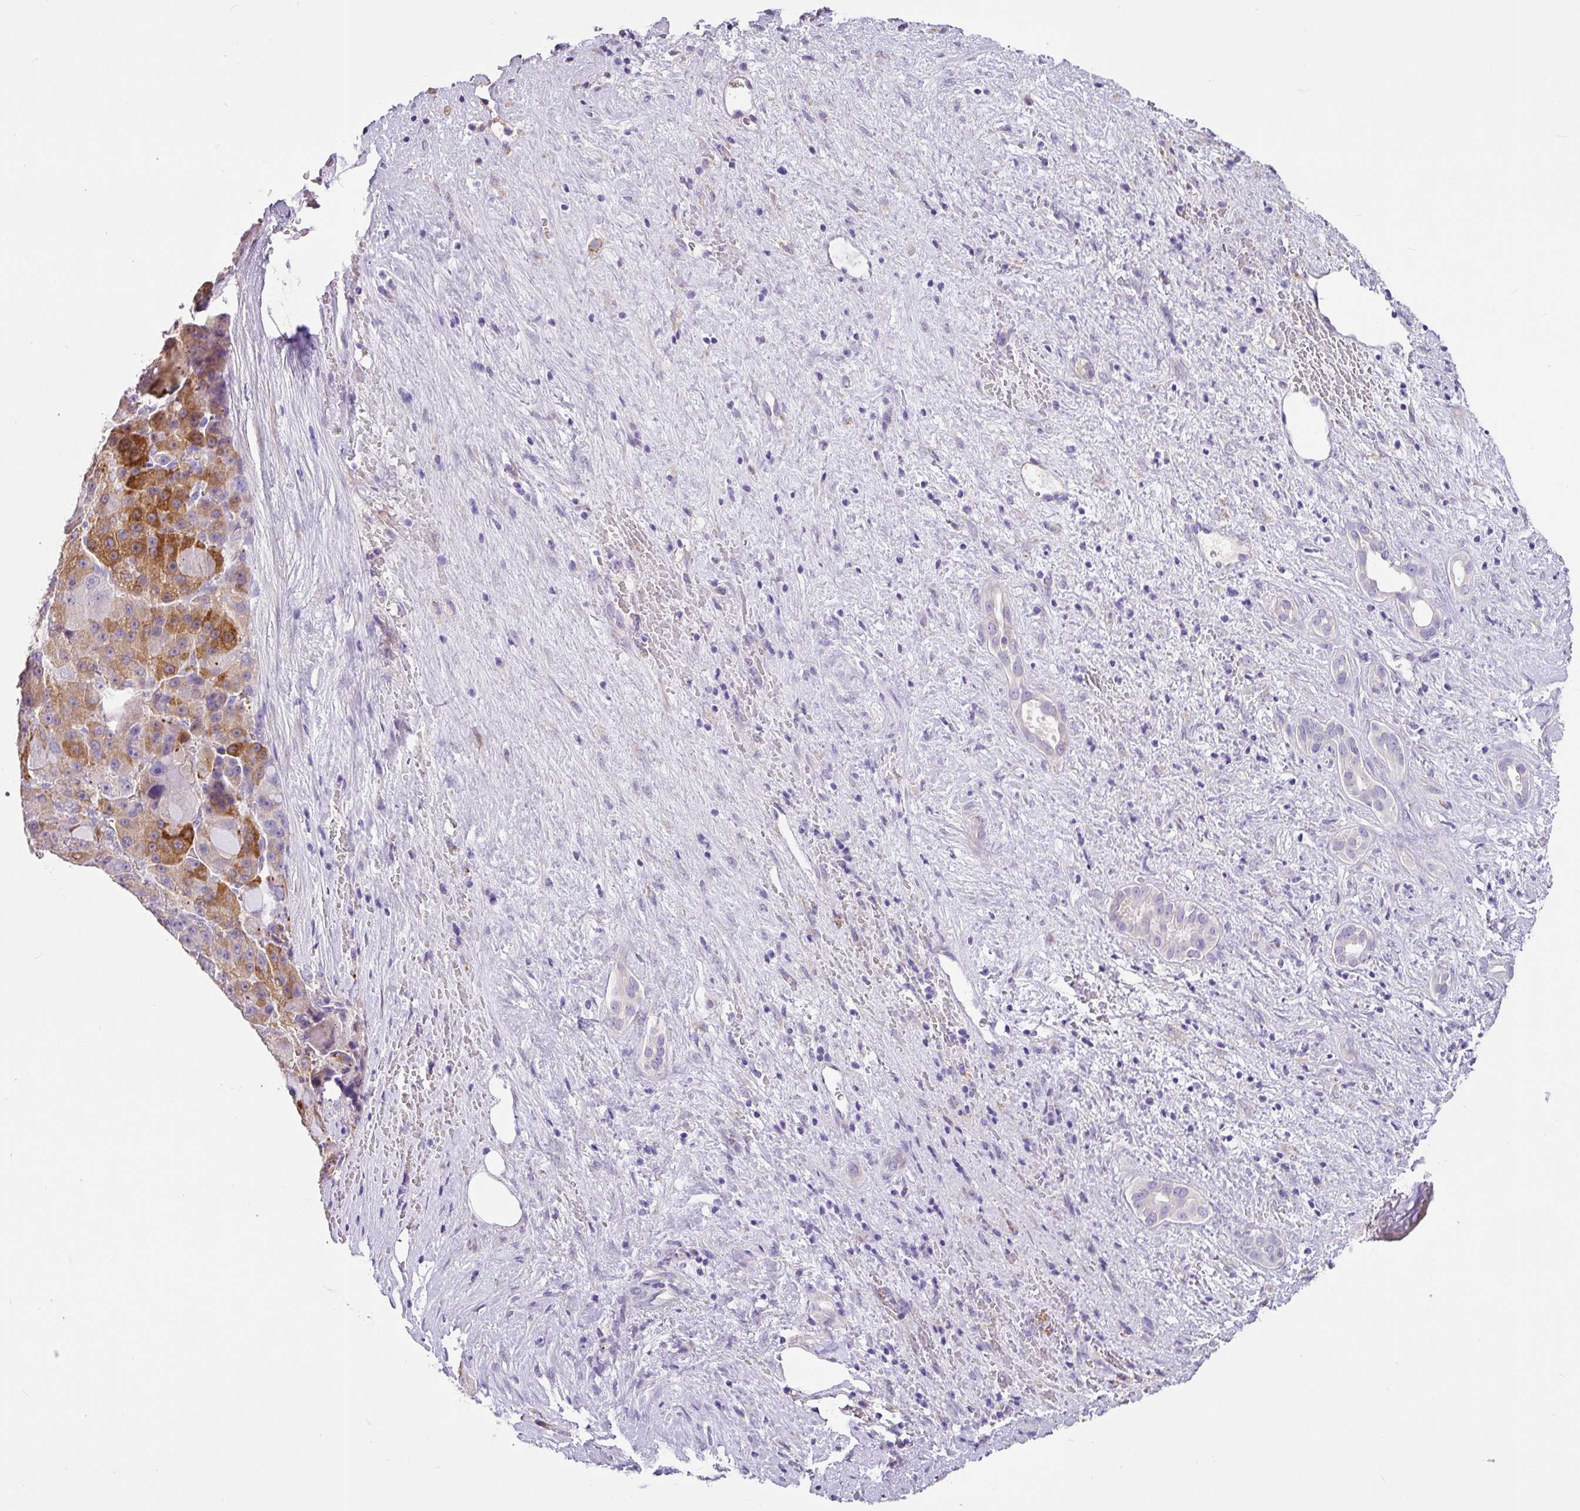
{"staining": {"intensity": "moderate", "quantity": "<25%", "location": "cytoplasmic/membranous"}, "tissue": "liver cancer", "cell_type": "Tumor cells", "image_type": "cancer", "snomed": [{"axis": "morphology", "description": "Carcinoma, Hepatocellular, NOS"}, {"axis": "topography", "description": "Liver"}], "caption": "The image exhibits staining of liver cancer (hepatocellular carcinoma), revealing moderate cytoplasmic/membranous protein positivity (brown color) within tumor cells.", "gene": "ZG16", "patient": {"sex": "male", "age": 76}}